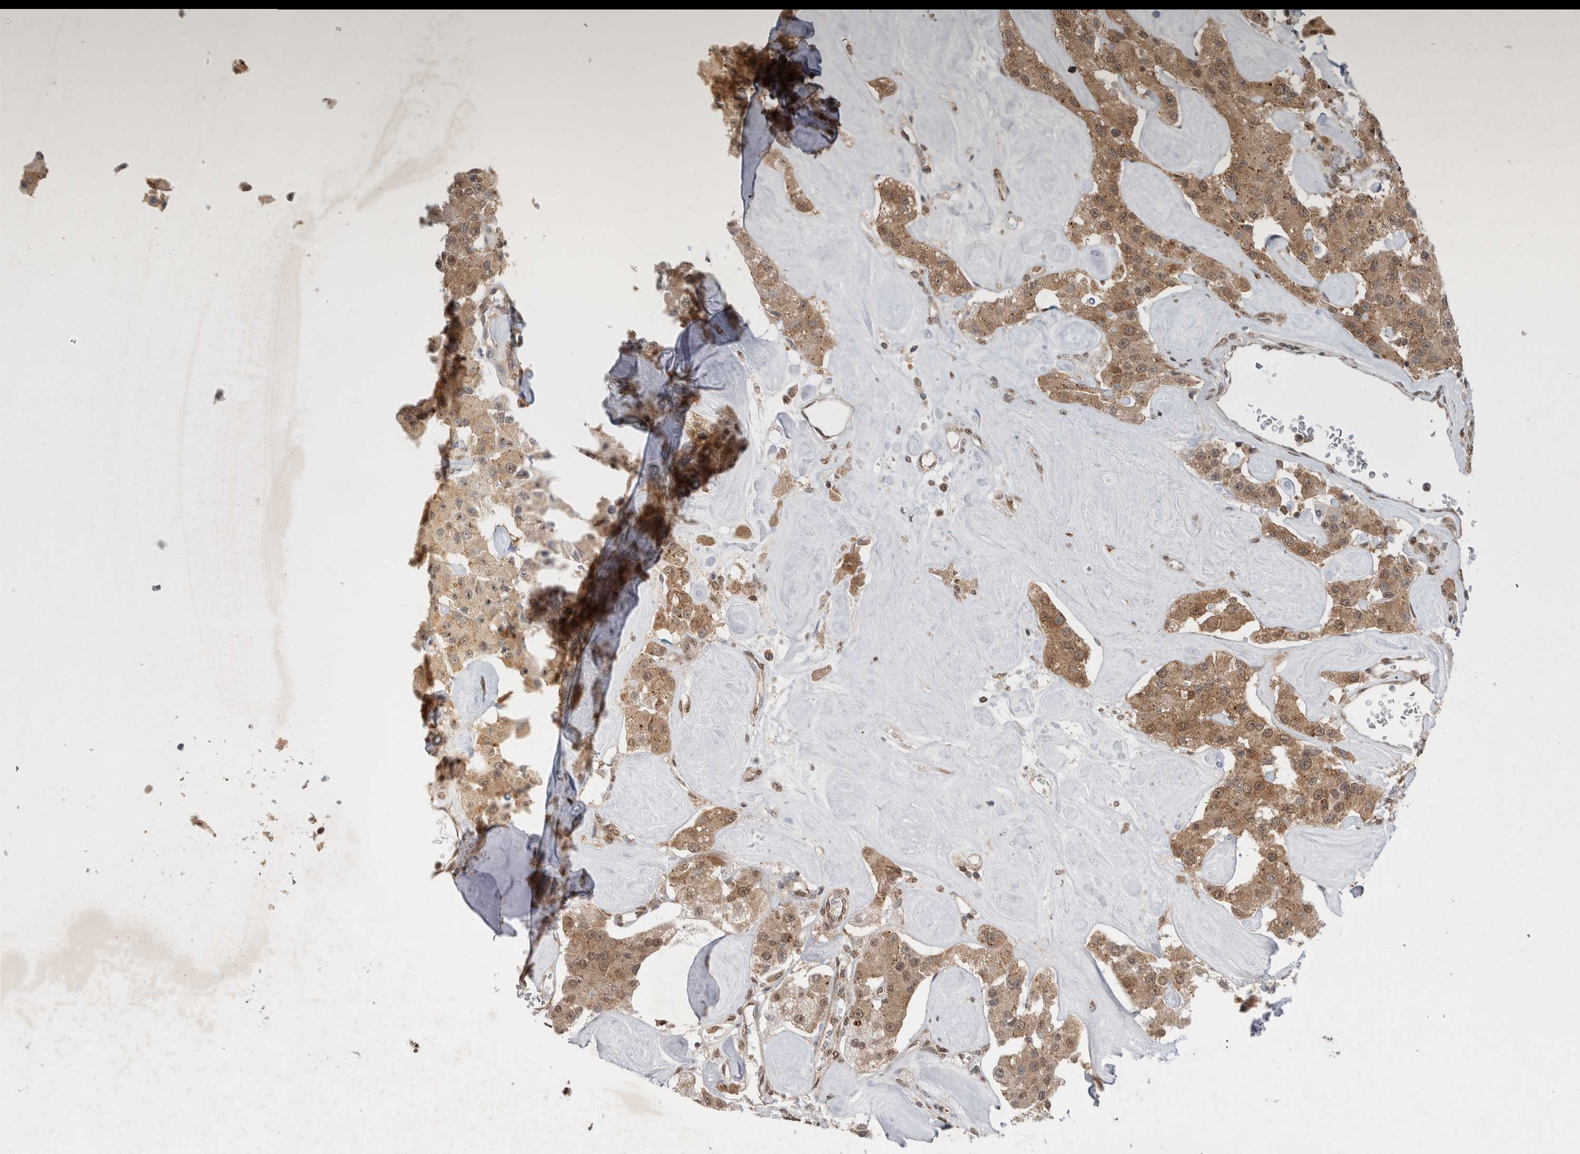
{"staining": {"intensity": "moderate", "quantity": ">75%", "location": "cytoplasmic/membranous"}, "tissue": "carcinoid", "cell_type": "Tumor cells", "image_type": "cancer", "snomed": [{"axis": "morphology", "description": "Carcinoid, malignant, NOS"}, {"axis": "topography", "description": "Pancreas"}], "caption": "Moderate cytoplasmic/membranous expression is seen in approximately >75% of tumor cells in malignant carcinoid. Nuclei are stained in blue.", "gene": "WIPF2", "patient": {"sex": "male", "age": 41}}